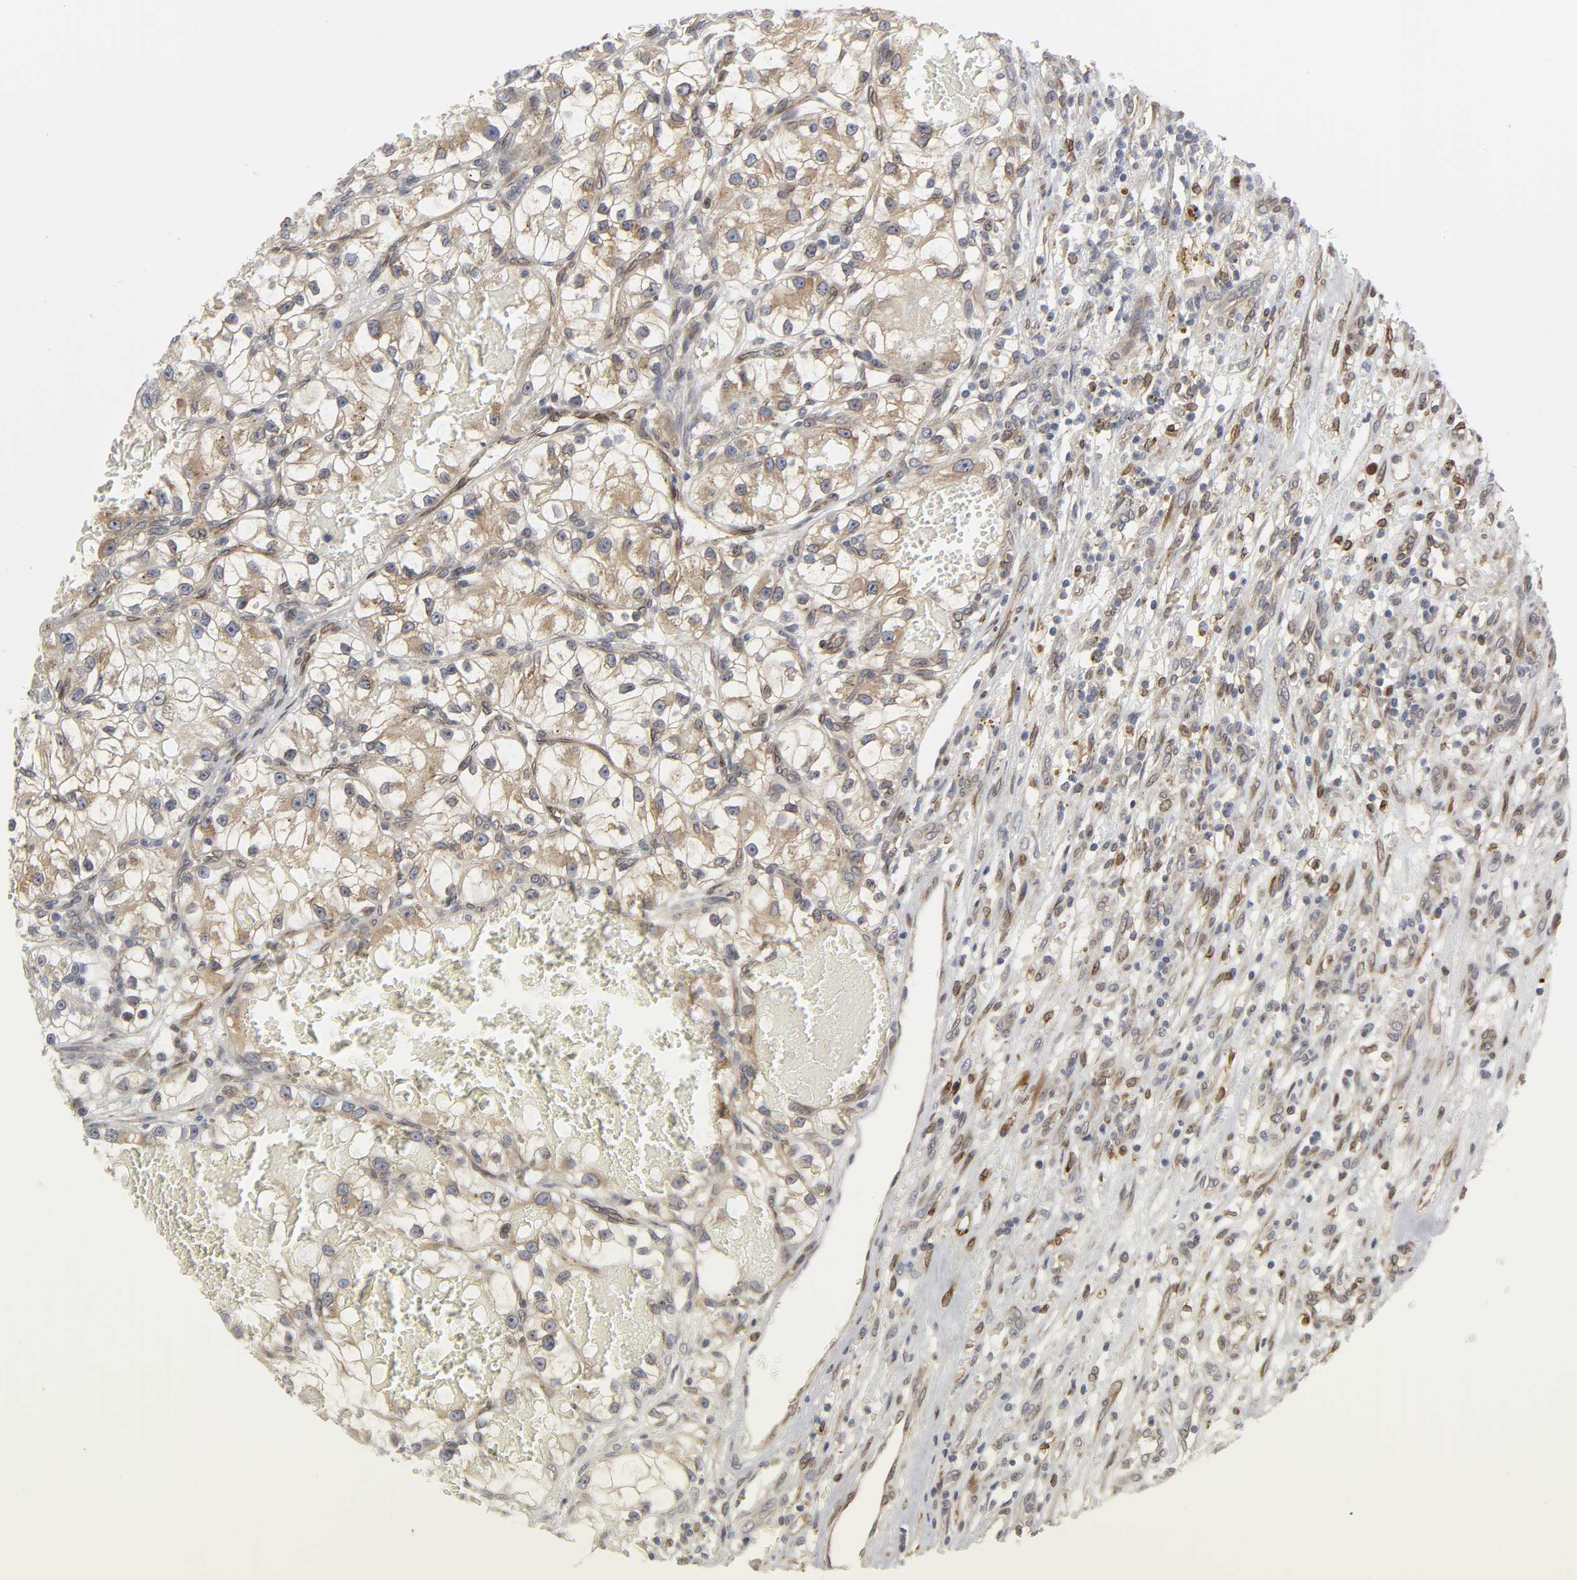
{"staining": {"intensity": "weak", "quantity": "25%-75%", "location": "cytoplasmic/membranous"}, "tissue": "renal cancer", "cell_type": "Tumor cells", "image_type": "cancer", "snomed": [{"axis": "morphology", "description": "Adenocarcinoma, NOS"}, {"axis": "topography", "description": "Kidney"}], "caption": "This is an image of immunohistochemistry (IHC) staining of adenocarcinoma (renal), which shows weak expression in the cytoplasmic/membranous of tumor cells.", "gene": "ASB6", "patient": {"sex": "female", "age": 57}}